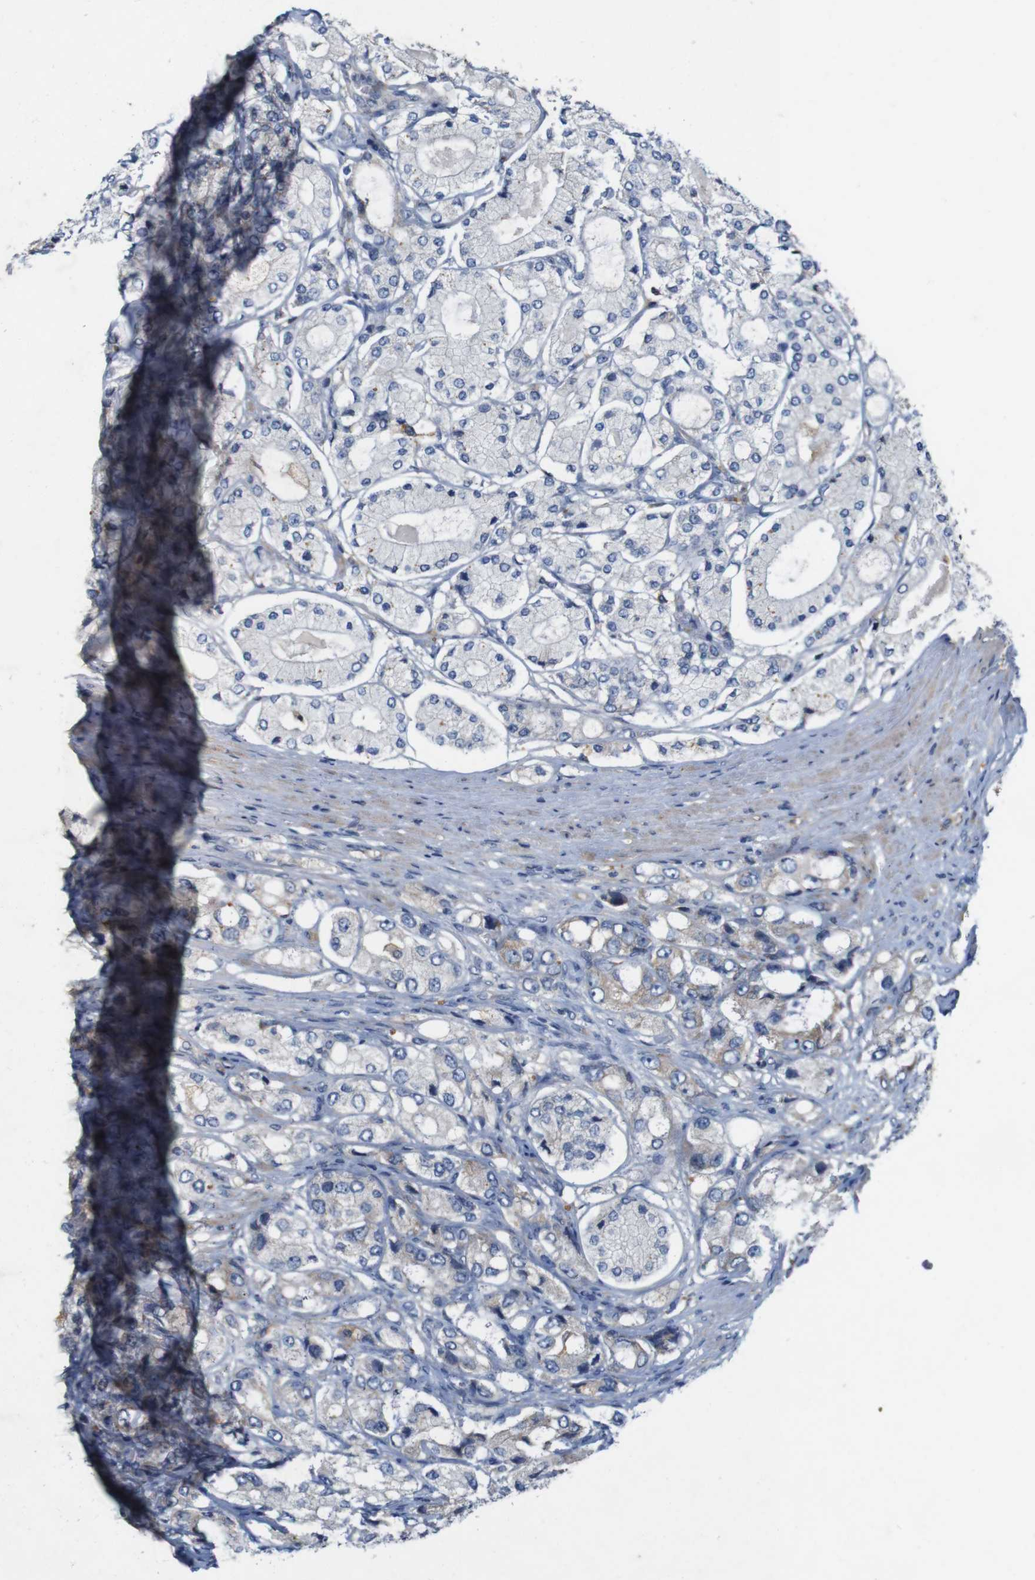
{"staining": {"intensity": "weak", "quantity": "<25%", "location": "cytoplasmic/membranous"}, "tissue": "prostate cancer", "cell_type": "Tumor cells", "image_type": "cancer", "snomed": [{"axis": "morphology", "description": "Adenocarcinoma, High grade"}, {"axis": "topography", "description": "Prostate"}], "caption": "Immunohistochemical staining of prostate cancer (high-grade adenocarcinoma) displays no significant positivity in tumor cells.", "gene": "SIGLEC8", "patient": {"sex": "male", "age": 65}}